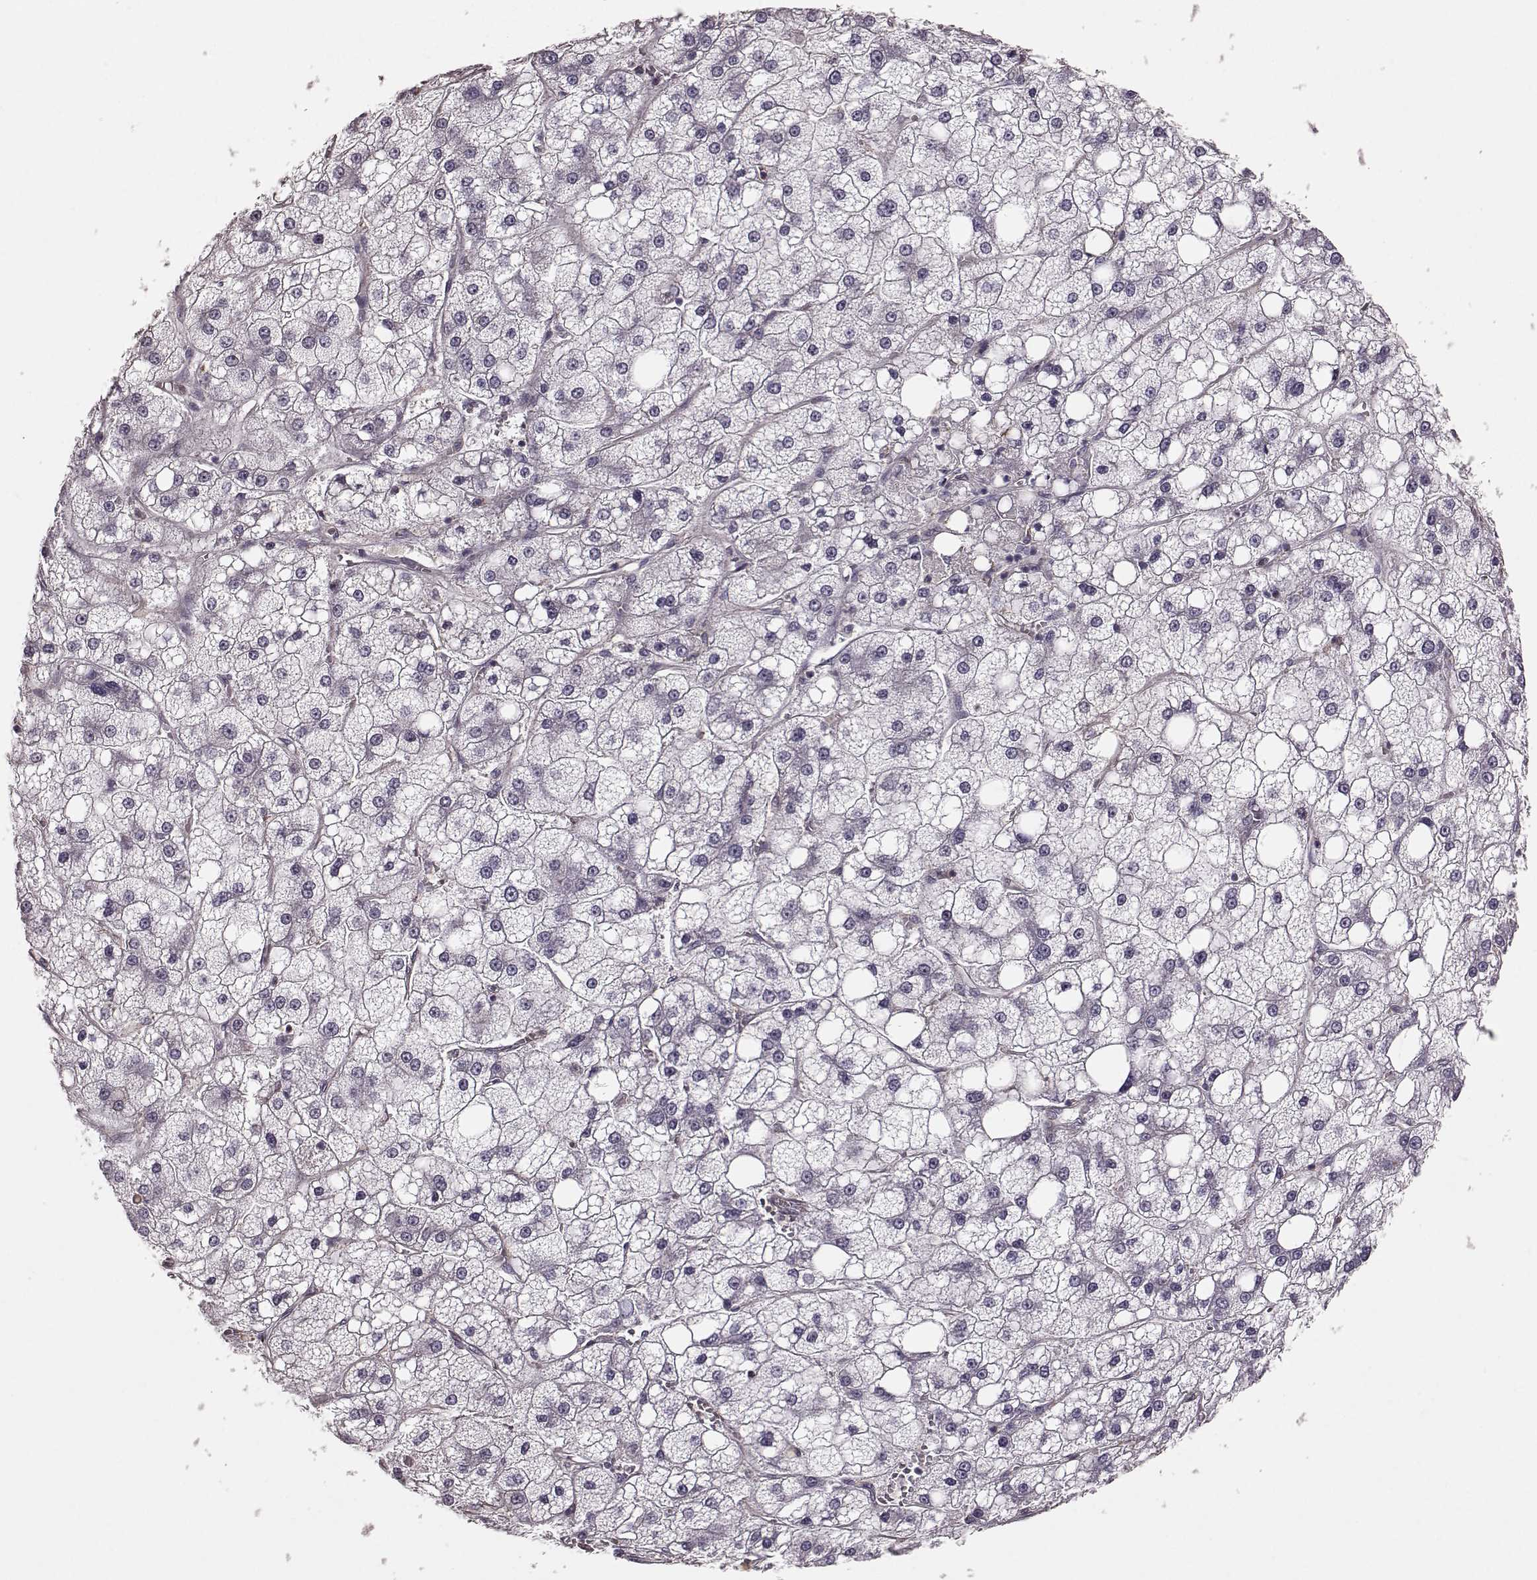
{"staining": {"intensity": "negative", "quantity": "none", "location": "none"}, "tissue": "liver cancer", "cell_type": "Tumor cells", "image_type": "cancer", "snomed": [{"axis": "morphology", "description": "Carcinoma, Hepatocellular, NOS"}, {"axis": "topography", "description": "Liver"}], "caption": "Protein analysis of liver cancer (hepatocellular carcinoma) demonstrates no significant staining in tumor cells.", "gene": "PDCD1", "patient": {"sex": "male", "age": 73}}